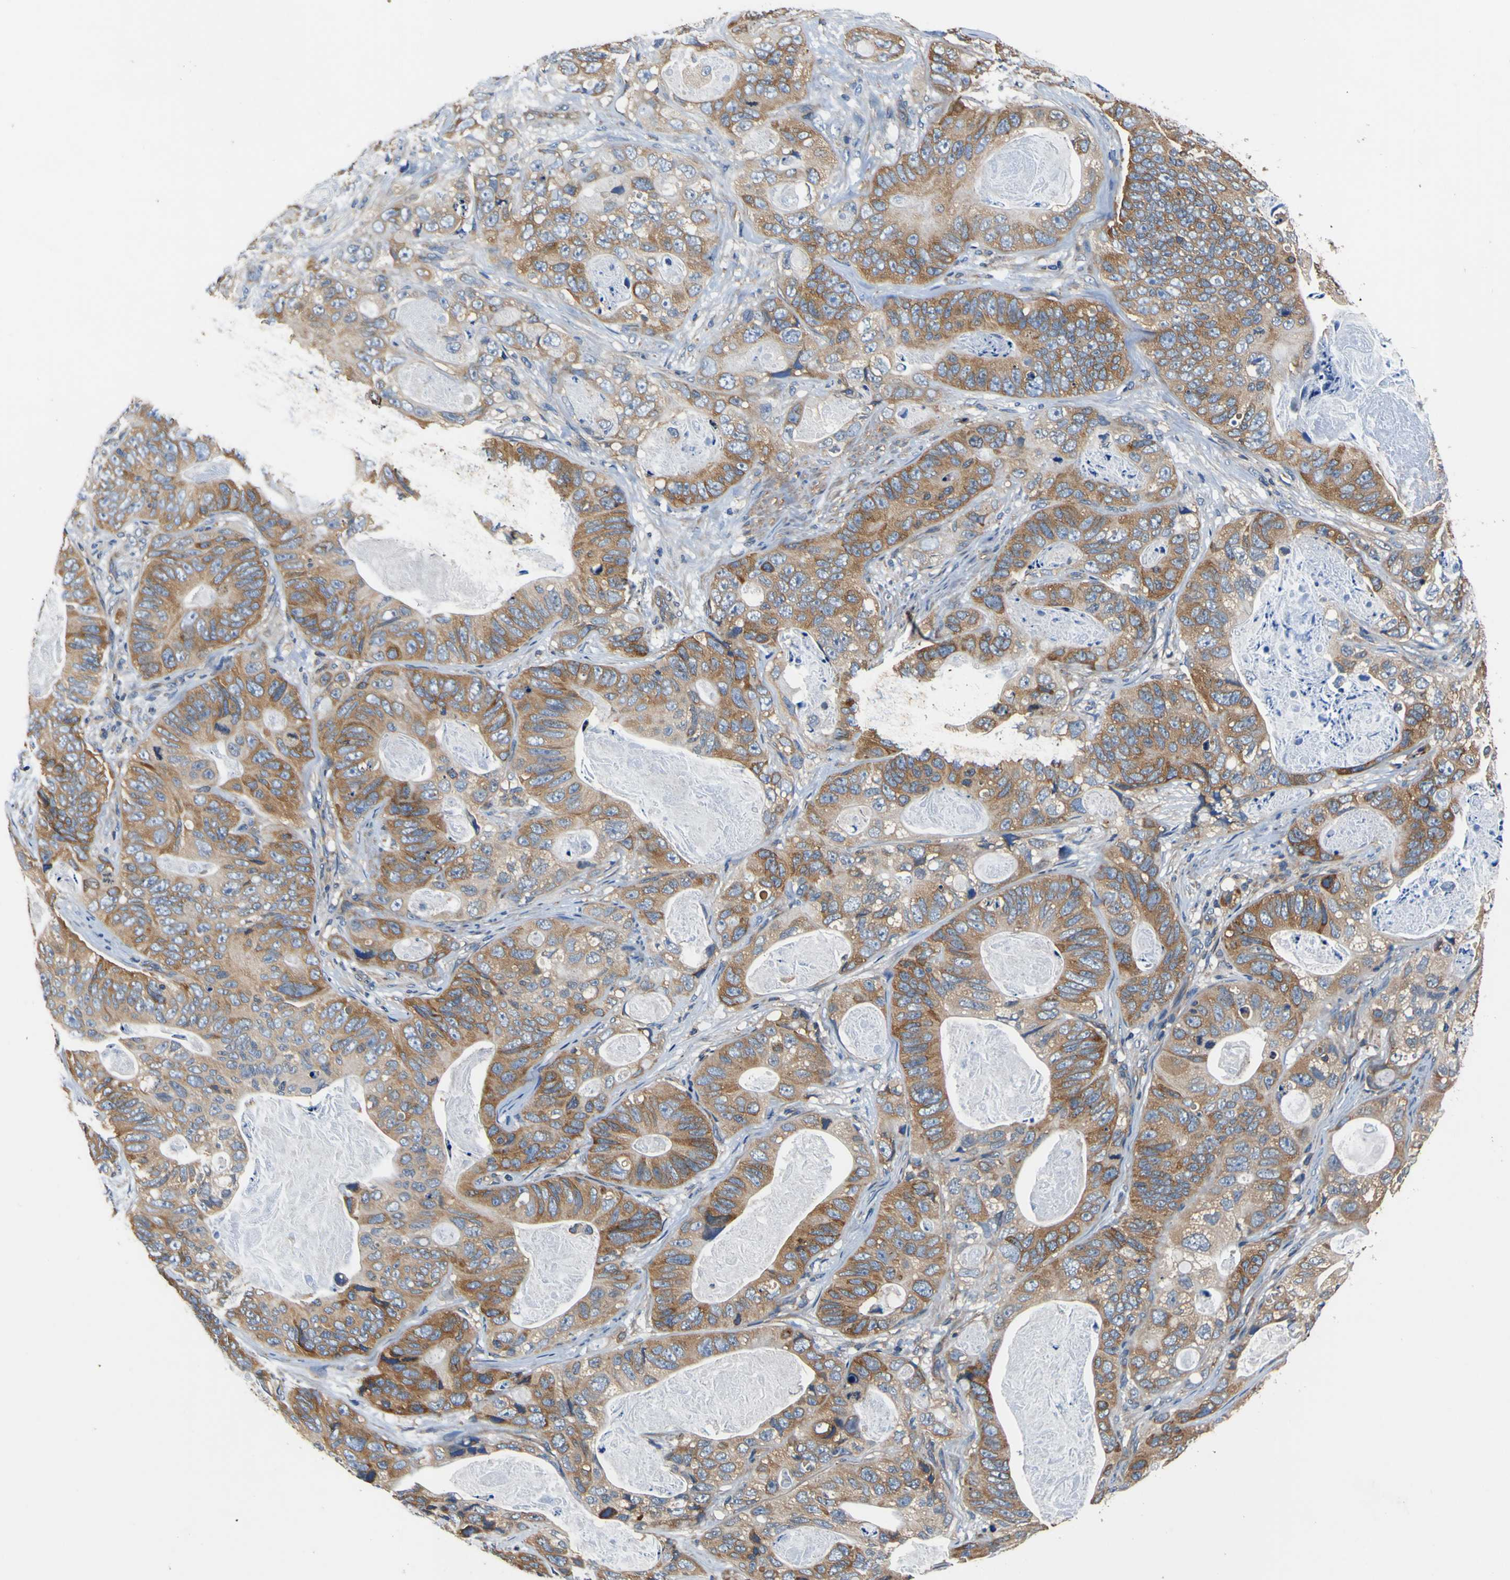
{"staining": {"intensity": "moderate", "quantity": ">75%", "location": "cytoplasmic/membranous"}, "tissue": "stomach cancer", "cell_type": "Tumor cells", "image_type": "cancer", "snomed": [{"axis": "morphology", "description": "Adenocarcinoma, NOS"}, {"axis": "topography", "description": "Stomach"}], "caption": "IHC micrograph of adenocarcinoma (stomach) stained for a protein (brown), which shows medium levels of moderate cytoplasmic/membranous staining in about >75% of tumor cells.", "gene": "CNR2", "patient": {"sex": "female", "age": 89}}